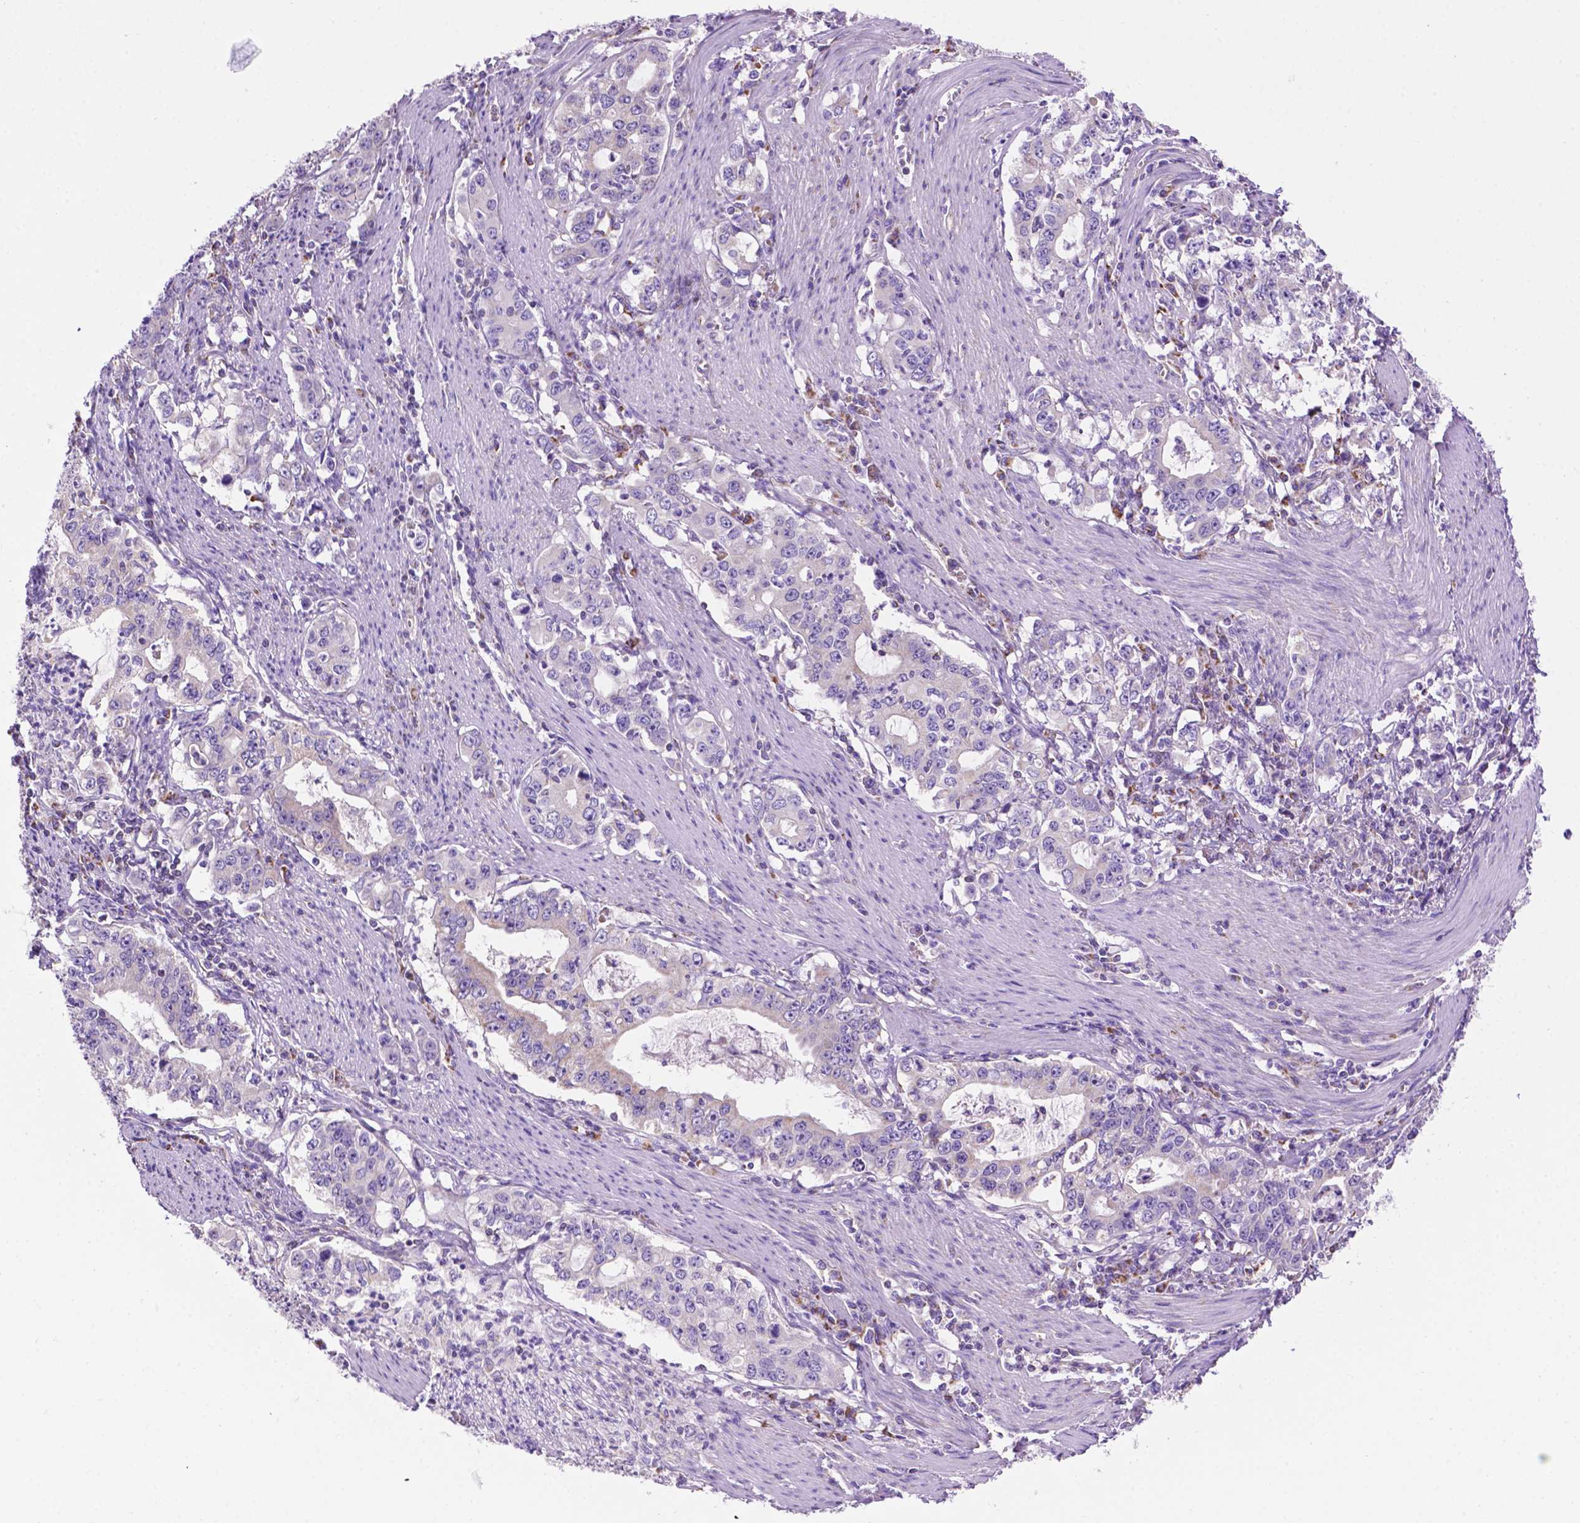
{"staining": {"intensity": "negative", "quantity": "none", "location": "none"}, "tissue": "stomach cancer", "cell_type": "Tumor cells", "image_type": "cancer", "snomed": [{"axis": "morphology", "description": "Adenocarcinoma, NOS"}, {"axis": "topography", "description": "Stomach, lower"}], "caption": "DAB (3,3'-diaminobenzidine) immunohistochemical staining of stomach adenocarcinoma displays no significant positivity in tumor cells.", "gene": "PHYHIP", "patient": {"sex": "female", "age": 72}}